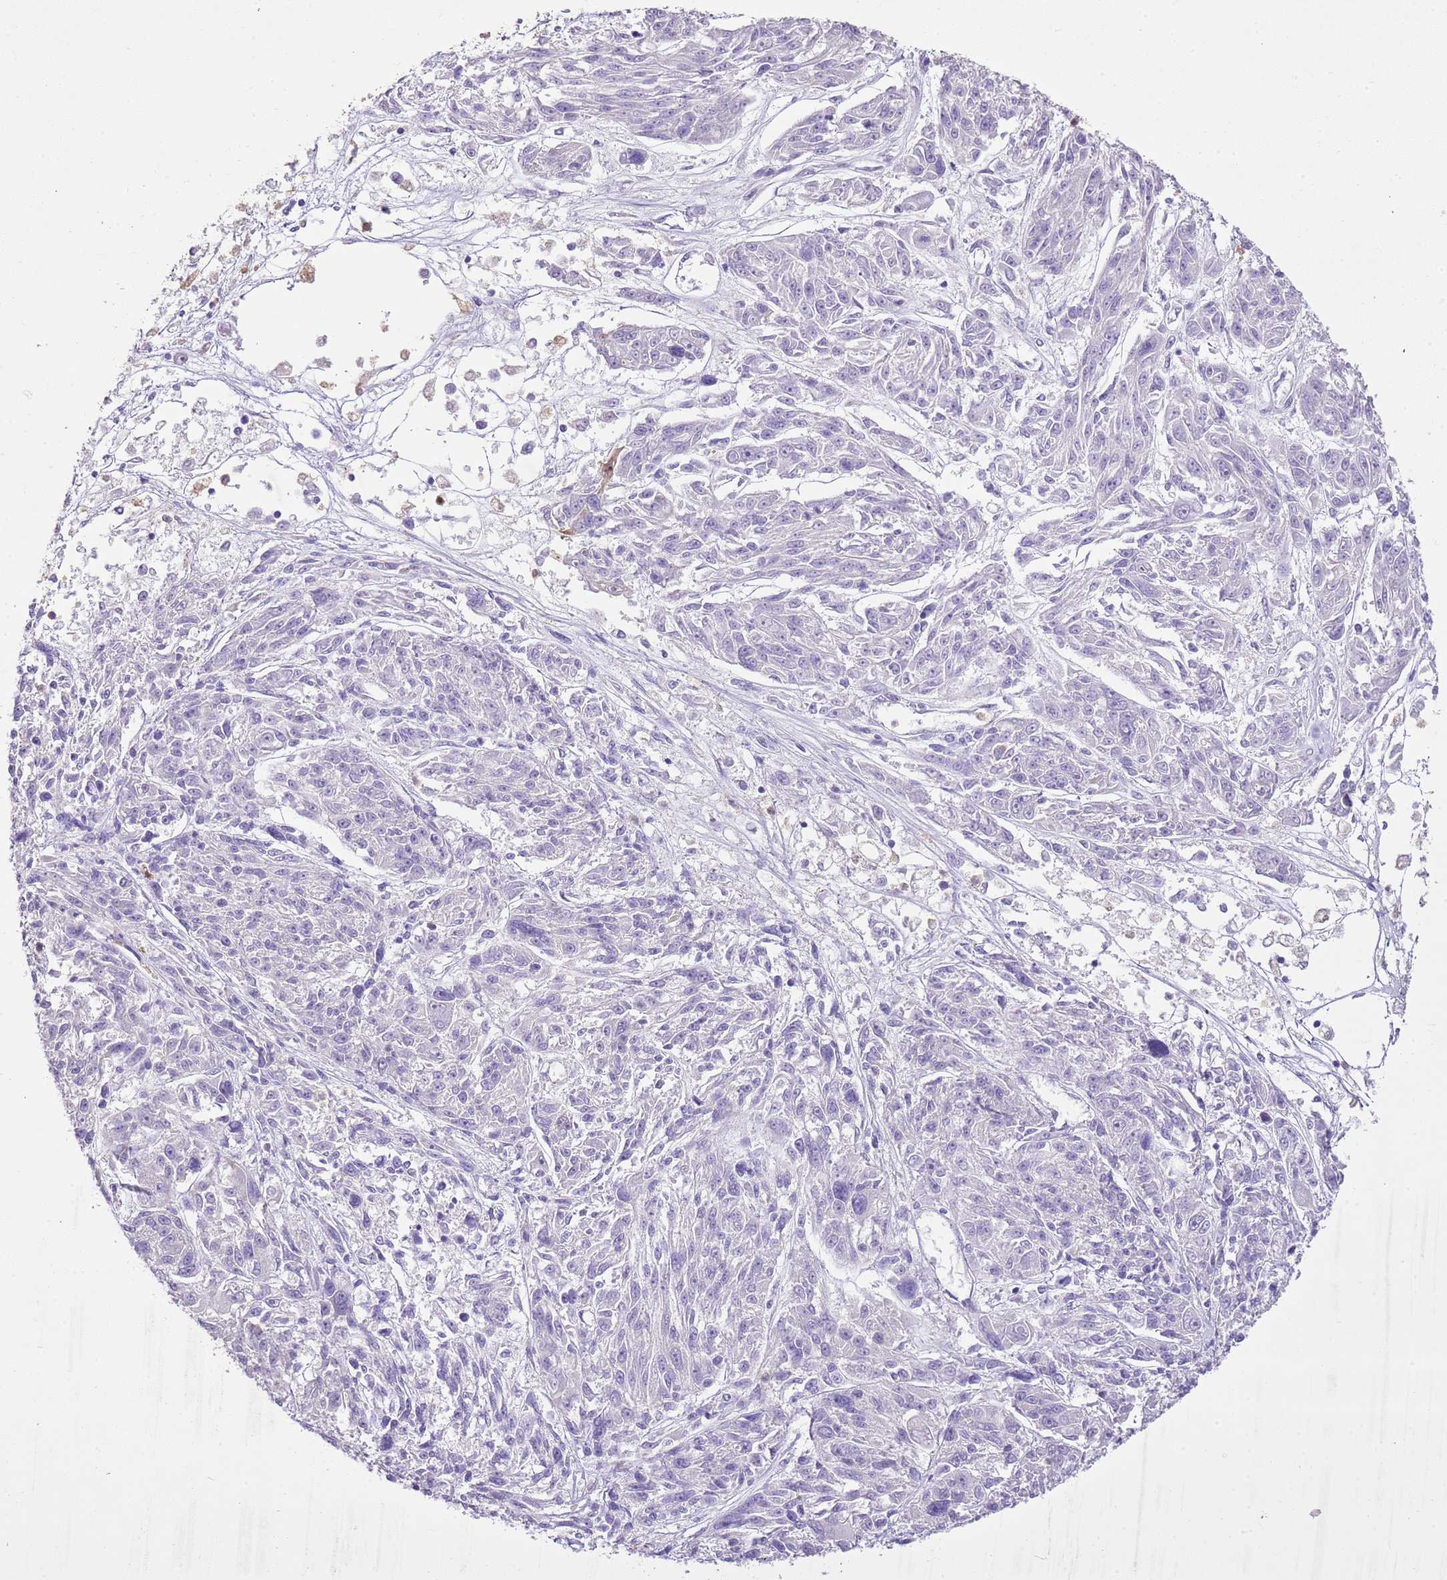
{"staining": {"intensity": "negative", "quantity": "none", "location": "none"}, "tissue": "melanoma", "cell_type": "Tumor cells", "image_type": "cancer", "snomed": [{"axis": "morphology", "description": "Malignant melanoma, NOS"}, {"axis": "topography", "description": "Skin"}], "caption": "IHC of malignant melanoma reveals no expression in tumor cells. The staining was performed using DAB to visualize the protein expression in brown, while the nuclei were stained in blue with hematoxylin (Magnification: 20x).", "gene": "XPO7", "patient": {"sex": "male", "age": 53}}